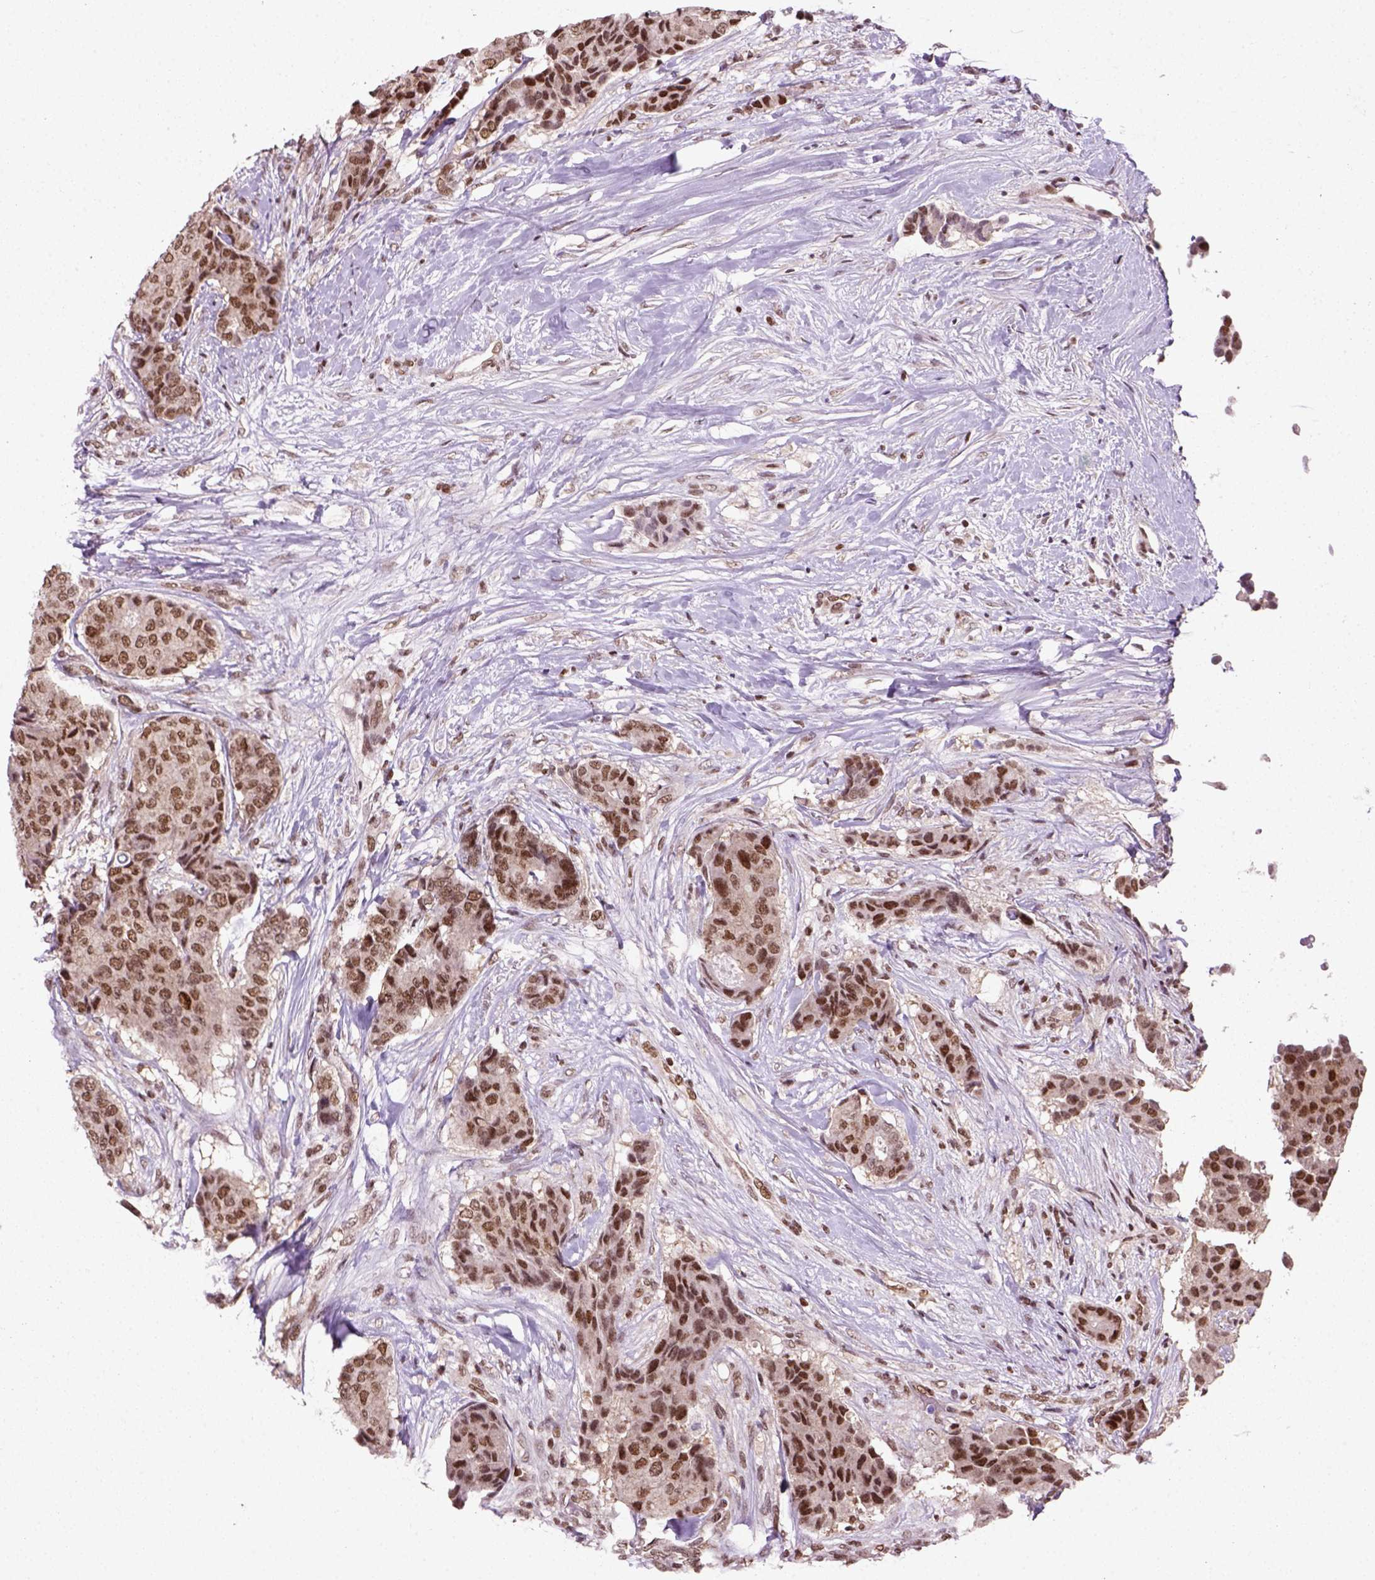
{"staining": {"intensity": "moderate", "quantity": ">75%", "location": "nuclear"}, "tissue": "breast cancer", "cell_type": "Tumor cells", "image_type": "cancer", "snomed": [{"axis": "morphology", "description": "Duct carcinoma"}, {"axis": "topography", "description": "Breast"}], "caption": "Immunohistochemical staining of breast infiltrating ductal carcinoma demonstrates moderate nuclear protein expression in approximately >75% of tumor cells.", "gene": "MGMT", "patient": {"sex": "female", "age": 75}}